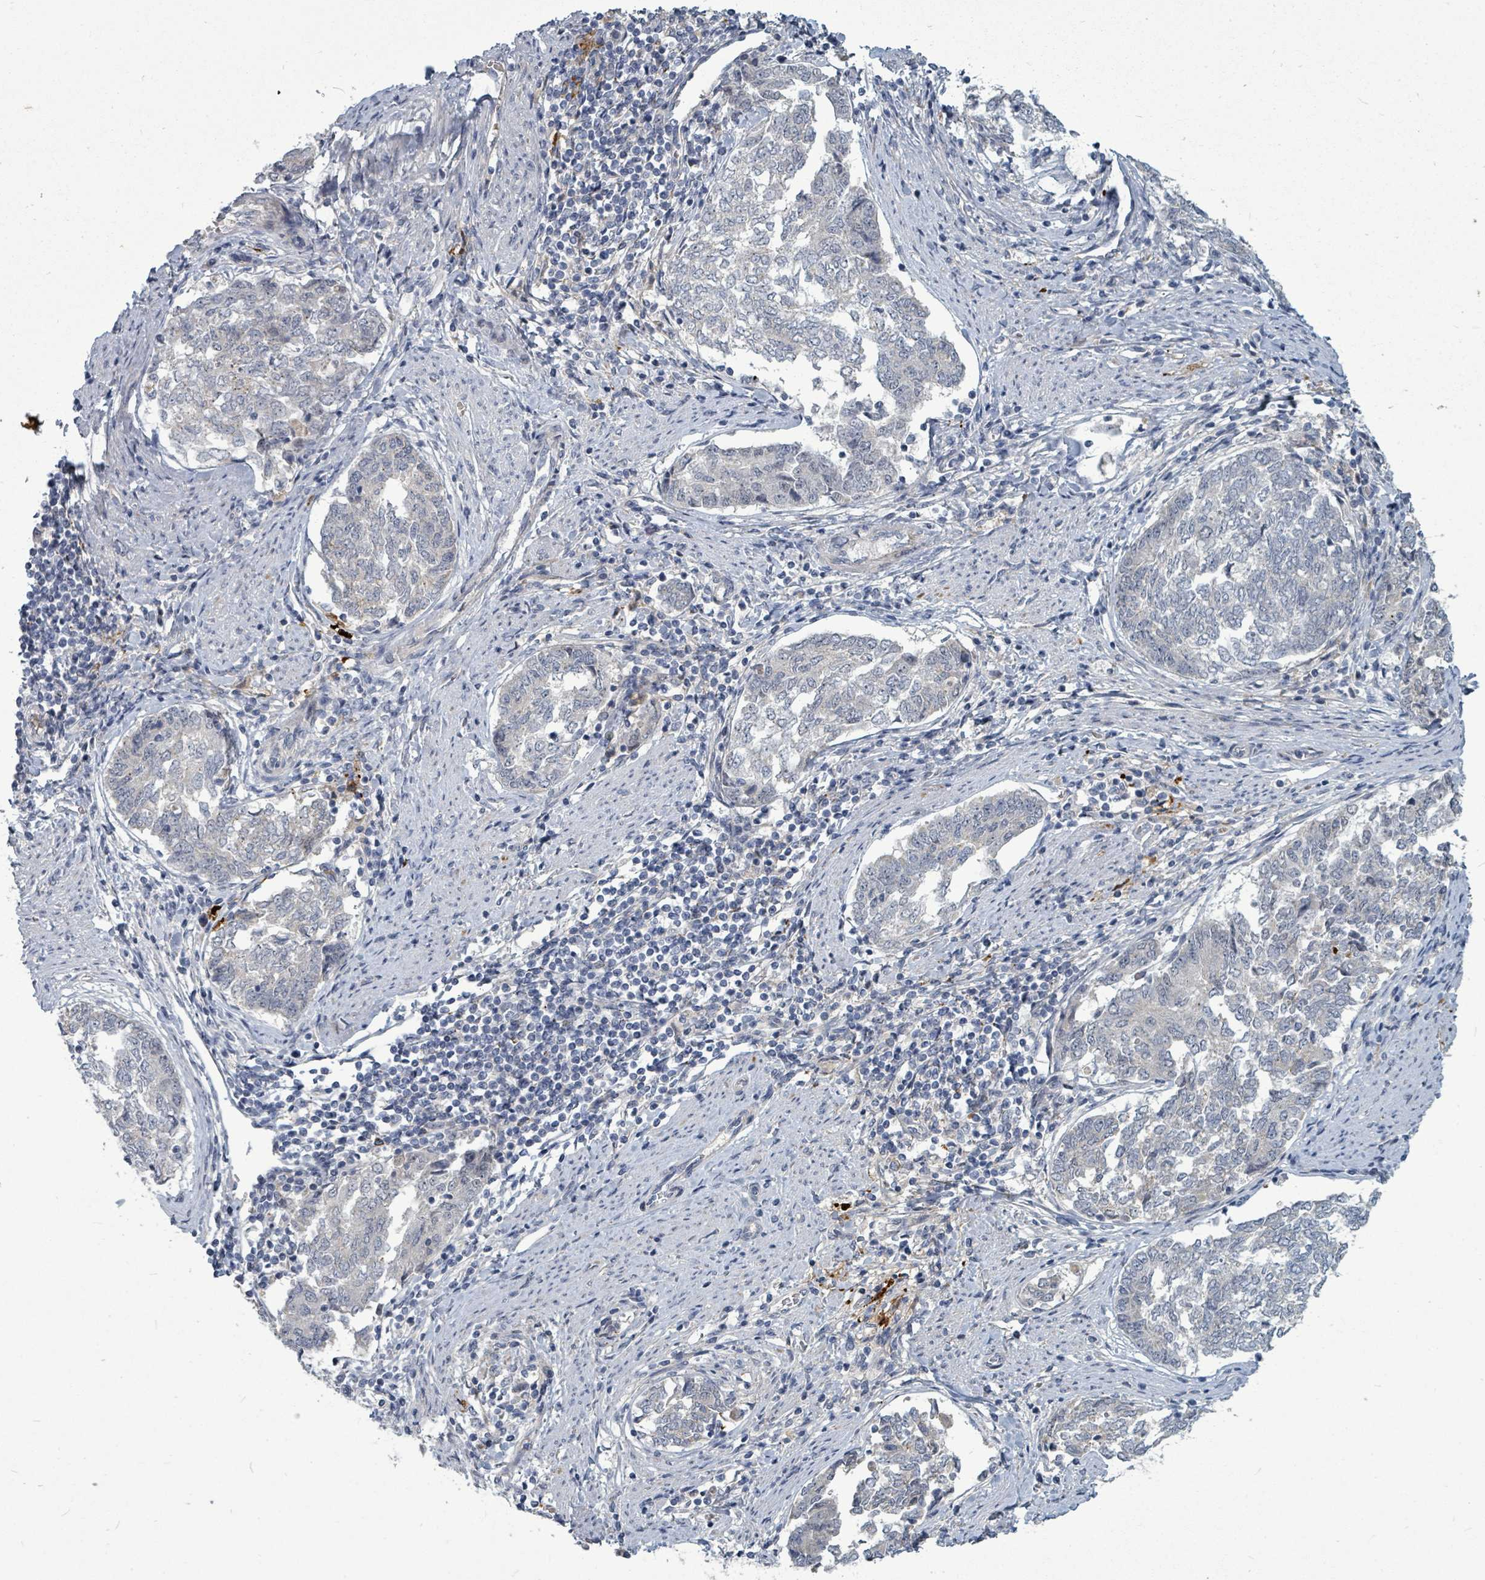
{"staining": {"intensity": "negative", "quantity": "none", "location": "none"}, "tissue": "endometrial cancer", "cell_type": "Tumor cells", "image_type": "cancer", "snomed": [{"axis": "morphology", "description": "Adenocarcinoma, NOS"}, {"axis": "topography", "description": "Endometrium"}], "caption": "Photomicrograph shows no significant protein positivity in tumor cells of endometrial adenocarcinoma.", "gene": "TRDMT1", "patient": {"sex": "female", "age": 80}}